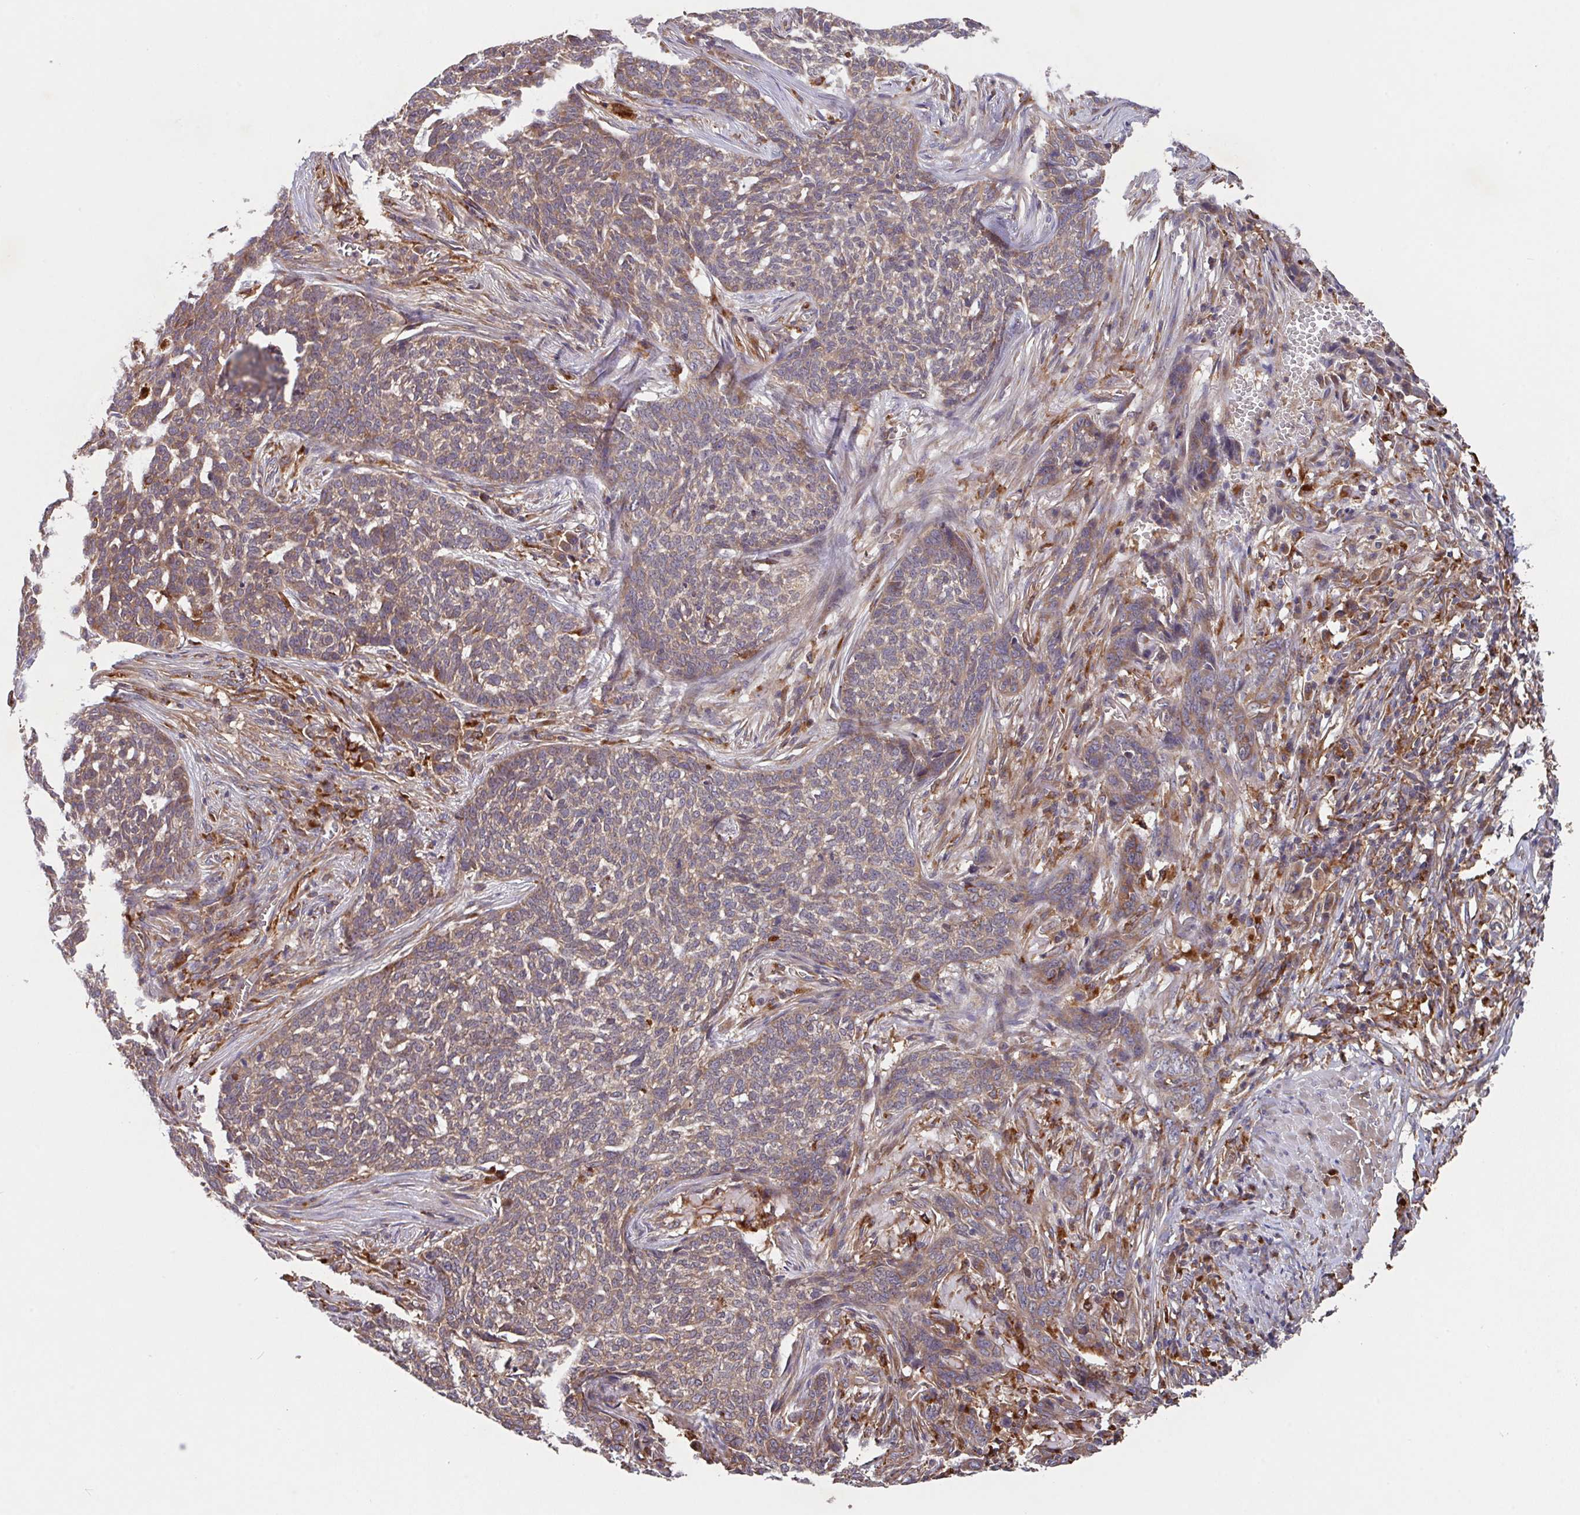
{"staining": {"intensity": "moderate", "quantity": ">75%", "location": "cytoplasmic/membranous"}, "tissue": "skin cancer", "cell_type": "Tumor cells", "image_type": "cancer", "snomed": [{"axis": "morphology", "description": "Basal cell carcinoma"}, {"axis": "topography", "description": "Skin"}], "caption": "Immunohistochemistry (IHC) of skin cancer (basal cell carcinoma) reveals medium levels of moderate cytoplasmic/membranous positivity in about >75% of tumor cells.", "gene": "TRIM14", "patient": {"sex": "male", "age": 85}}